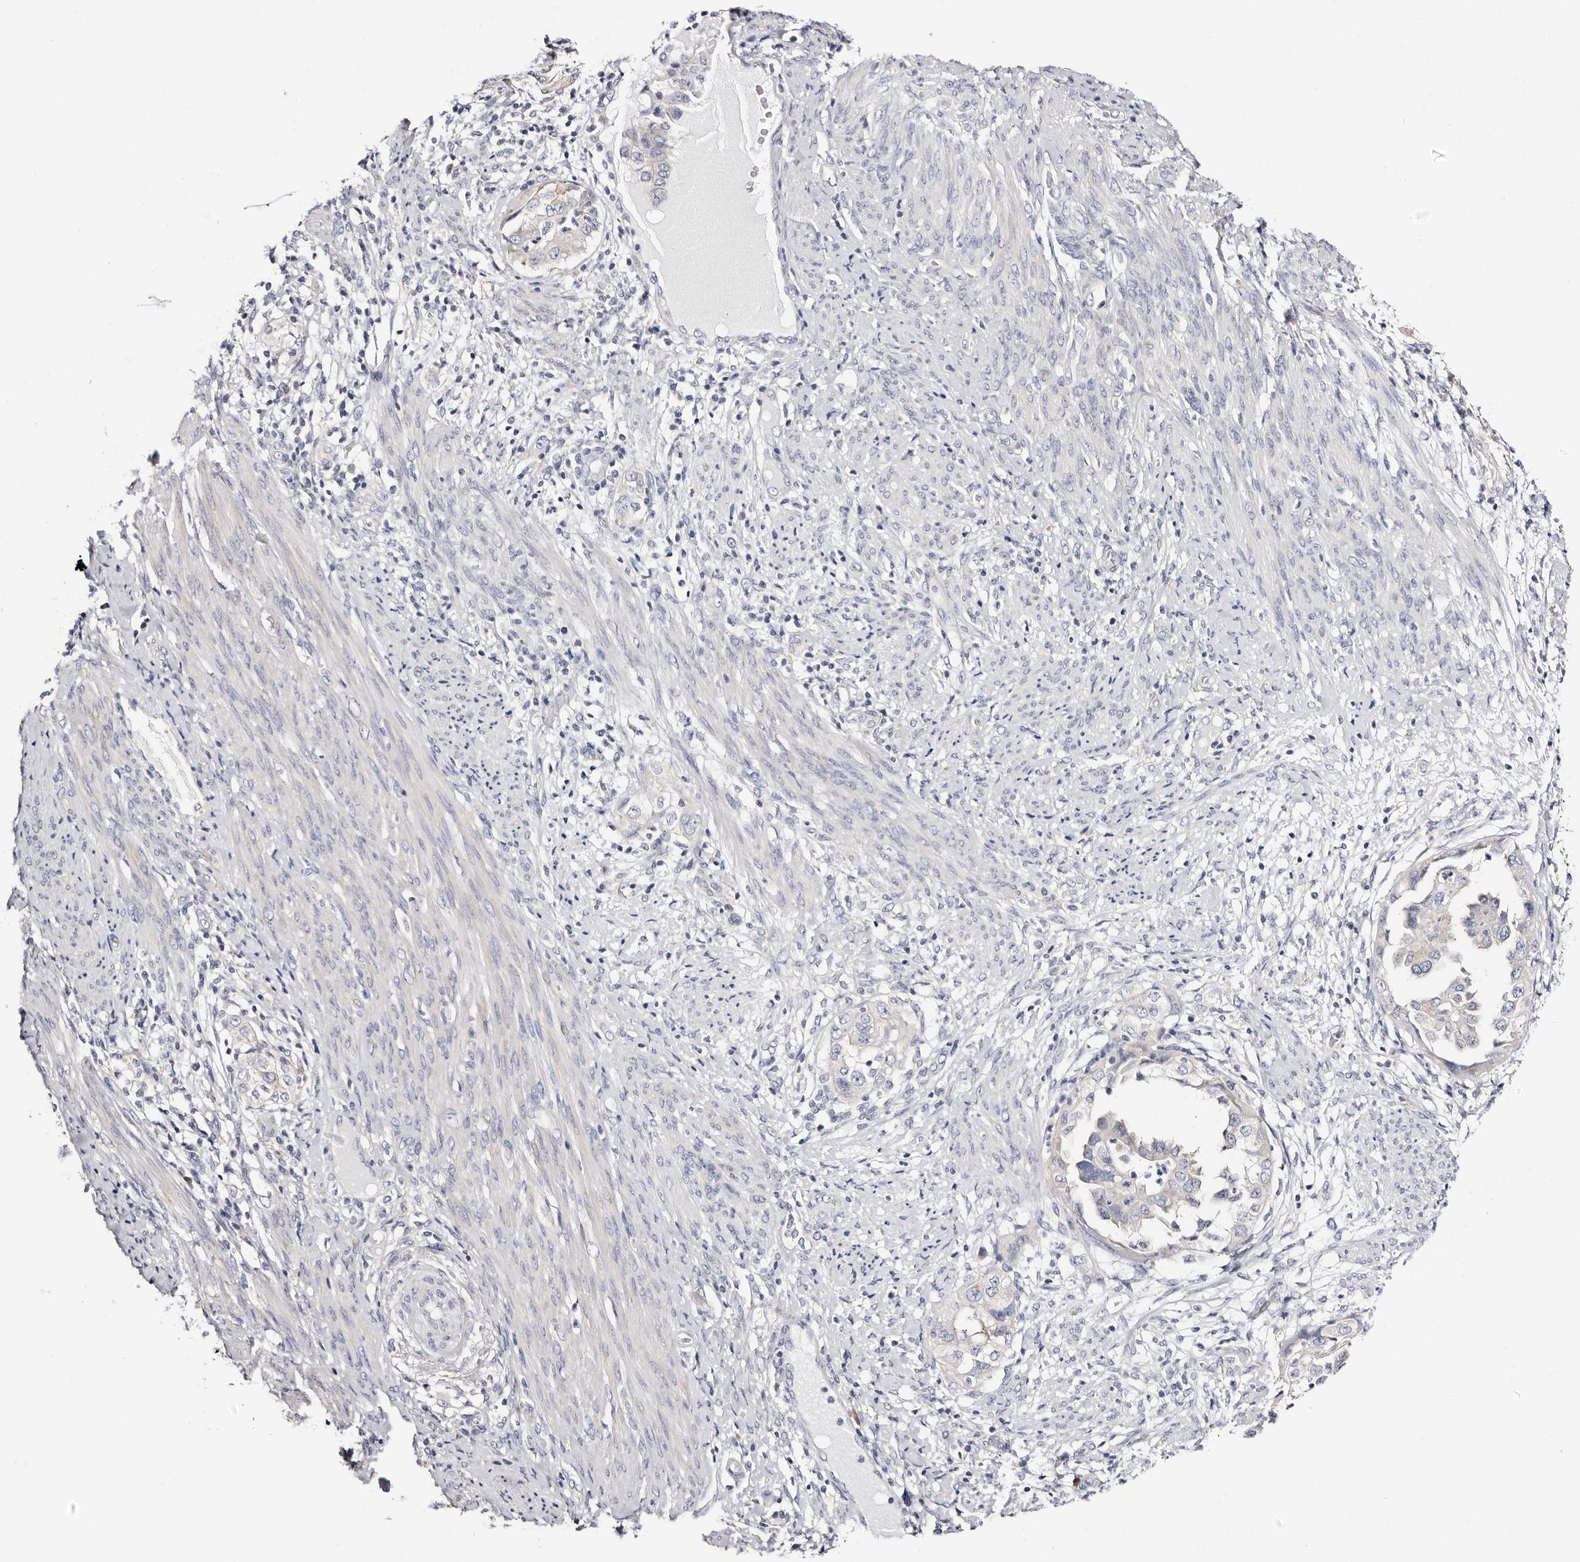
{"staining": {"intensity": "weak", "quantity": "<25%", "location": "cytoplasmic/membranous"}, "tissue": "endometrial cancer", "cell_type": "Tumor cells", "image_type": "cancer", "snomed": [{"axis": "morphology", "description": "Adenocarcinoma, NOS"}, {"axis": "topography", "description": "Endometrium"}], "caption": "A high-resolution micrograph shows immunohistochemistry staining of endometrial cancer (adenocarcinoma), which shows no significant expression in tumor cells.", "gene": "ROM1", "patient": {"sex": "female", "age": 85}}